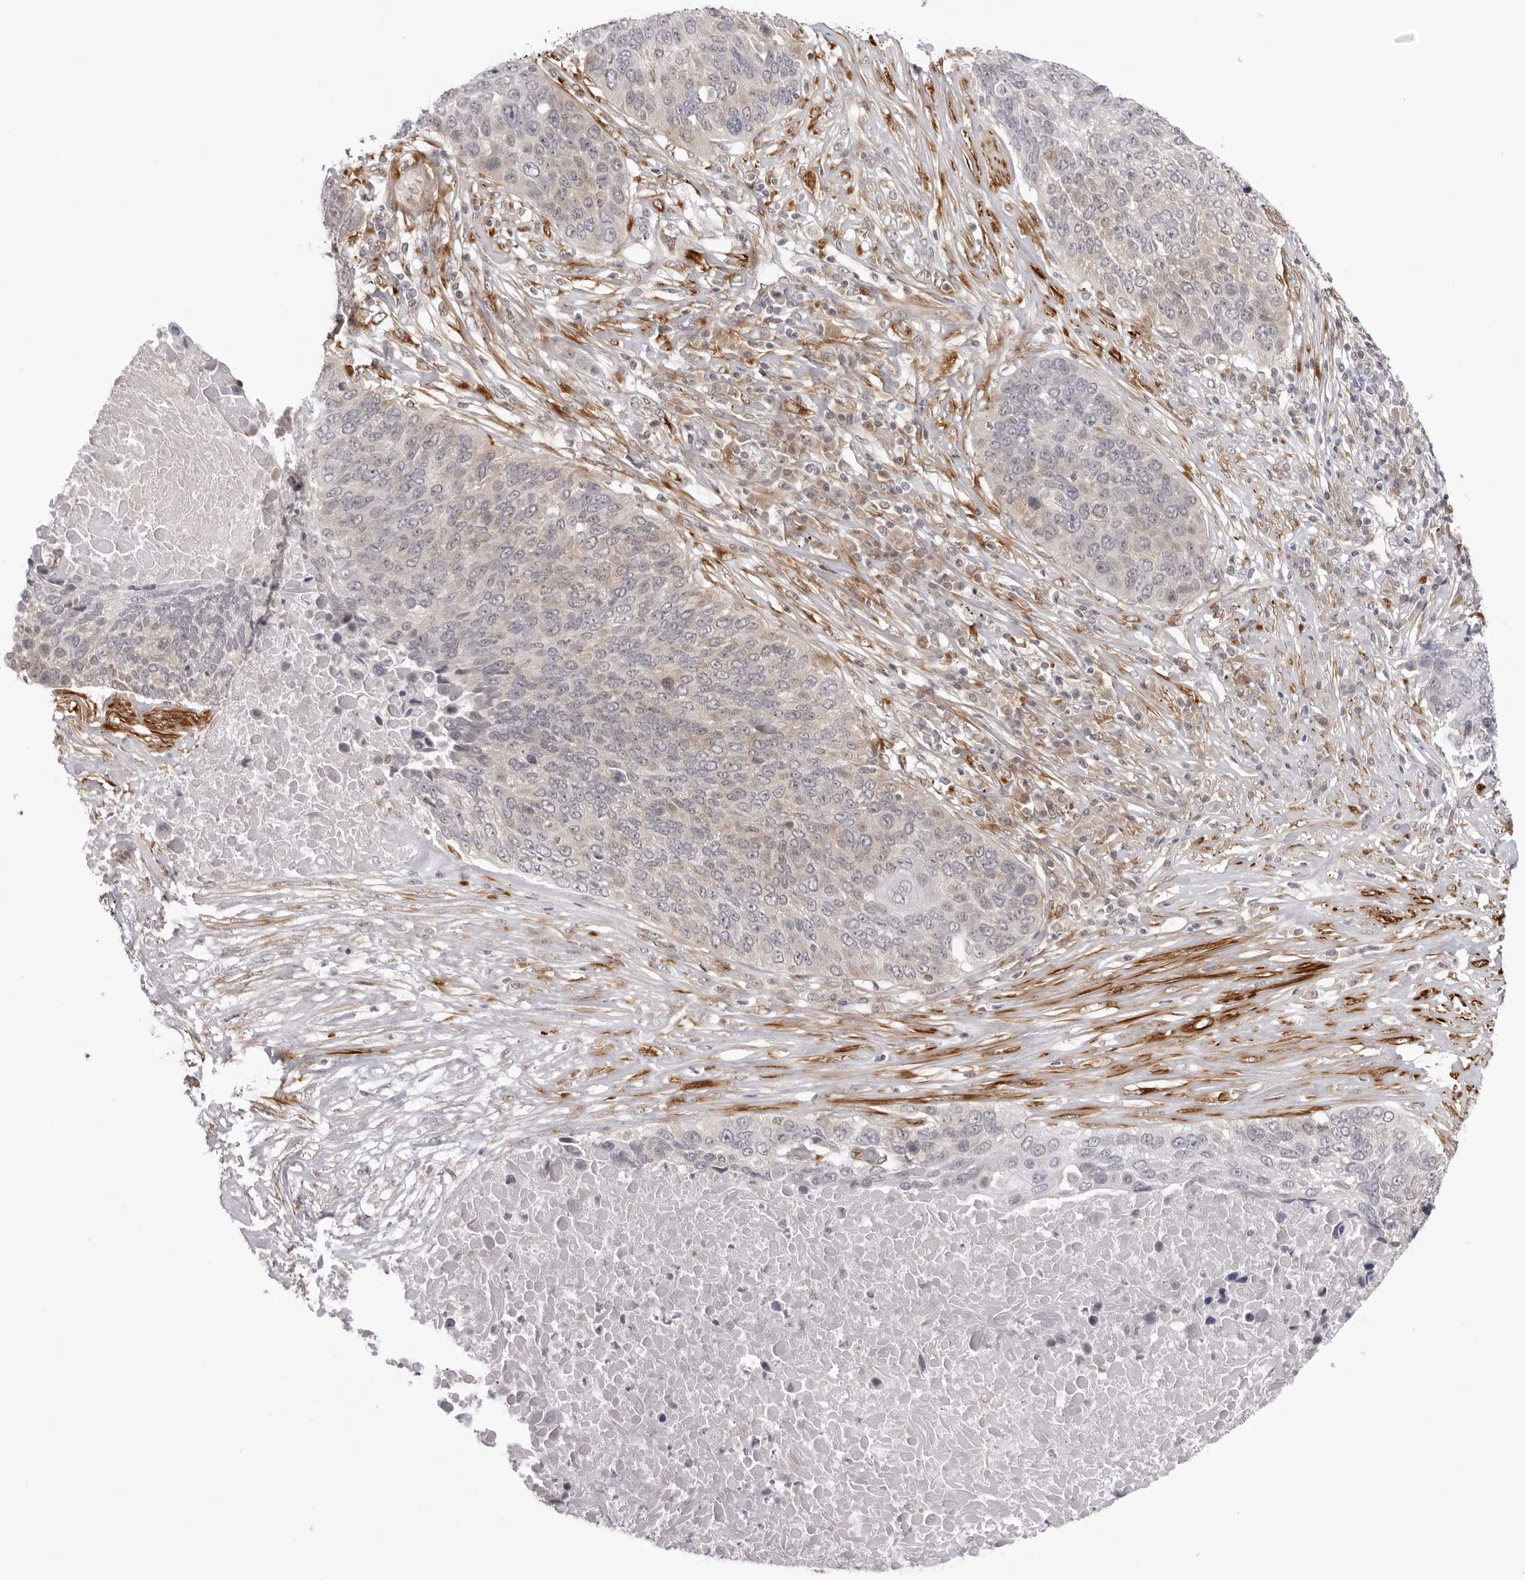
{"staining": {"intensity": "weak", "quantity": "<25%", "location": "cytoplasmic/membranous"}, "tissue": "lung cancer", "cell_type": "Tumor cells", "image_type": "cancer", "snomed": [{"axis": "morphology", "description": "Squamous cell carcinoma, NOS"}, {"axis": "topography", "description": "Lung"}], "caption": "A high-resolution image shows immunohistochemistry staining of lung cancer, which displays no significant staining in tumor cells. (Immunohistochemistry, brightfield microscopy, high magnification).", "gene": "SRGAP2", "patient": {"sex": "male", "age": 66}}